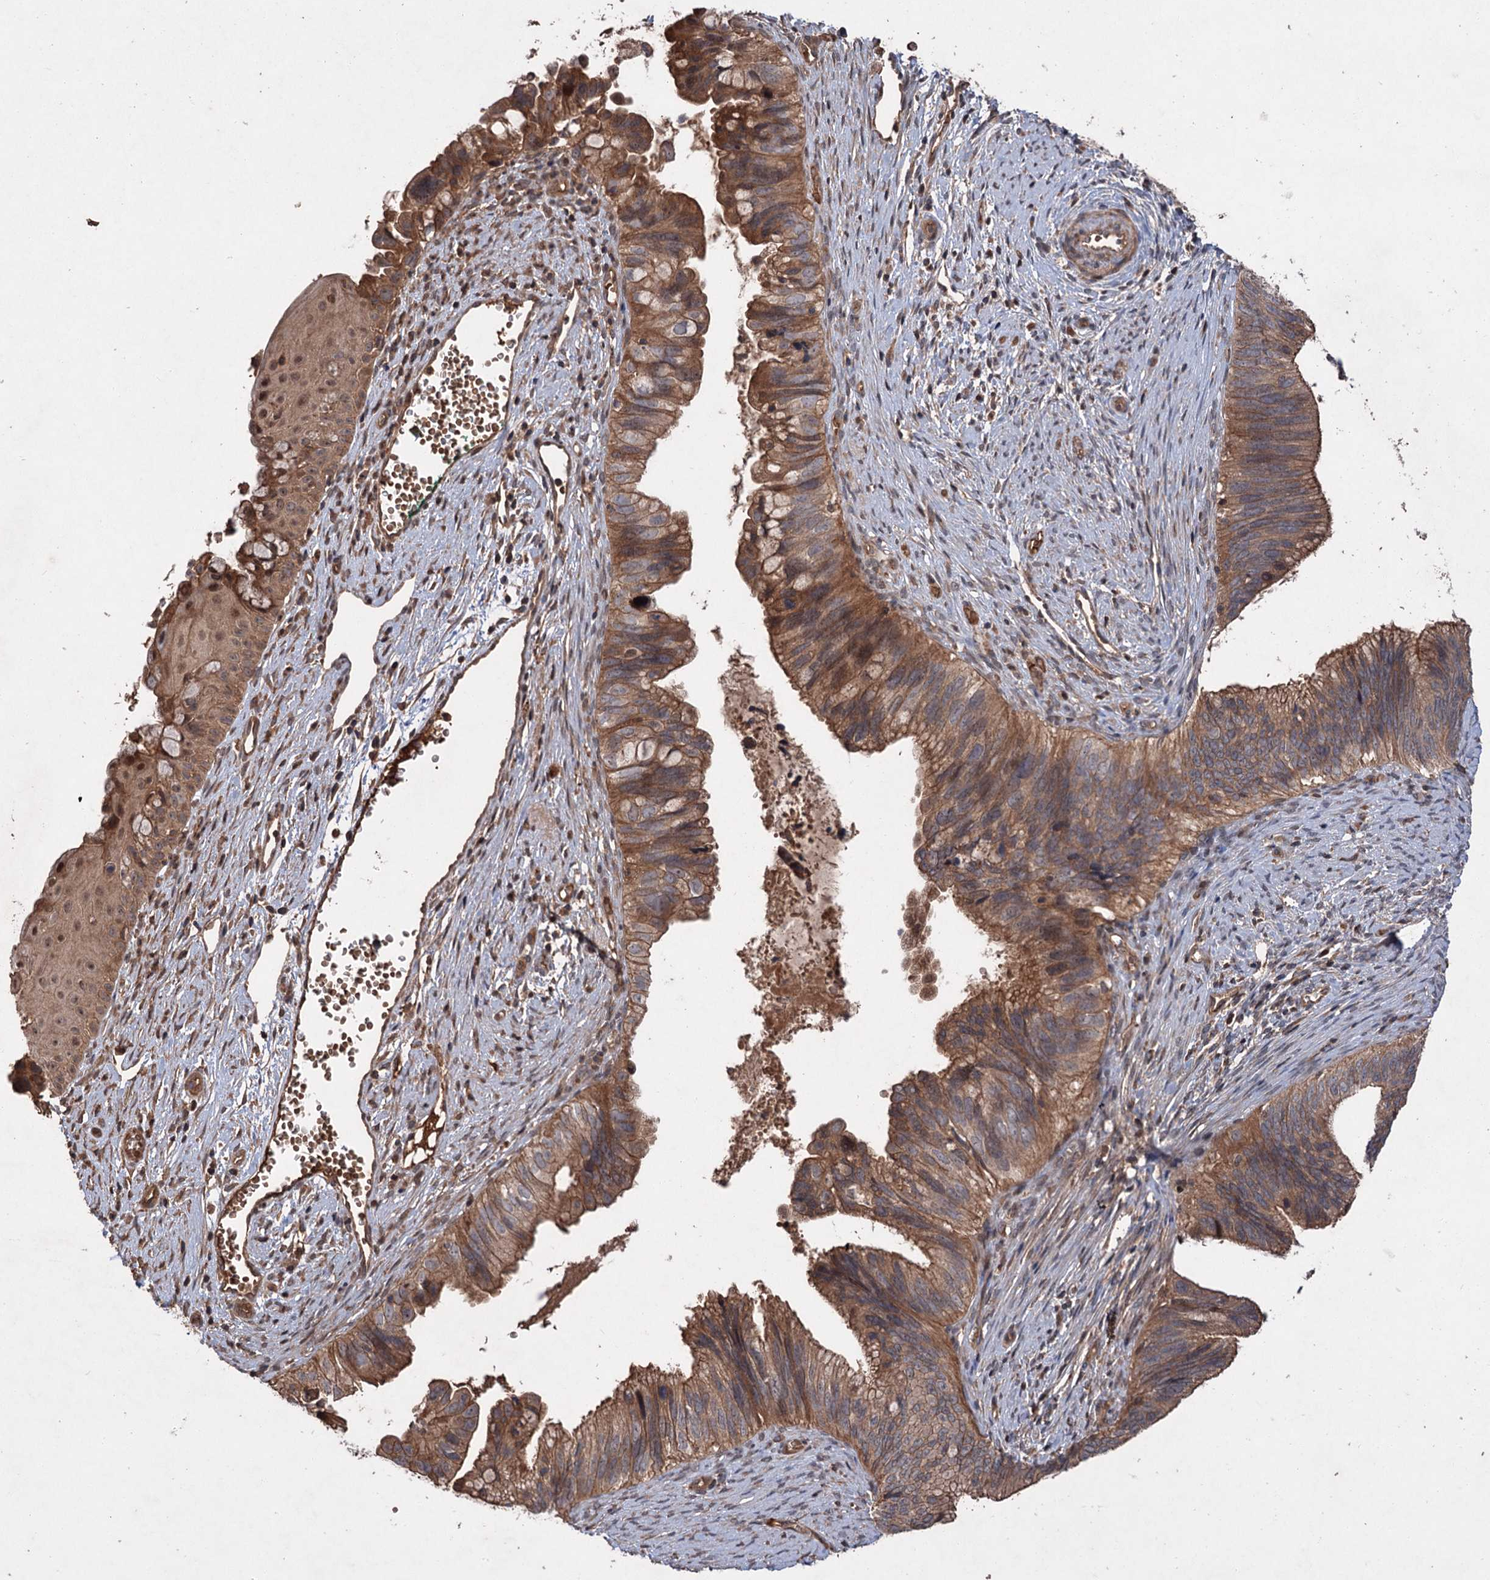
{"staining": {"intensity": "strong", "quantity": ">75%", "location": "cytoplasmic/membranous"}, "tissue": "cervical cancer", "cell_type": "Tumor cells", "image_type": "cancer", "snomed": [{"axis": "morphology", "description": "Adenocarcinoma, NOS"}, {"axis": "topography", "description": "Cervix"}], "caption": "There is high levels of strong cytoplasmic/membranous staining in tumor cells of adenocarcinoma (cervical), as demonstrated by immunohistochemical staining (brown color).", "gene": "ADK", "patient": {"sex": "female", "age": 42}}